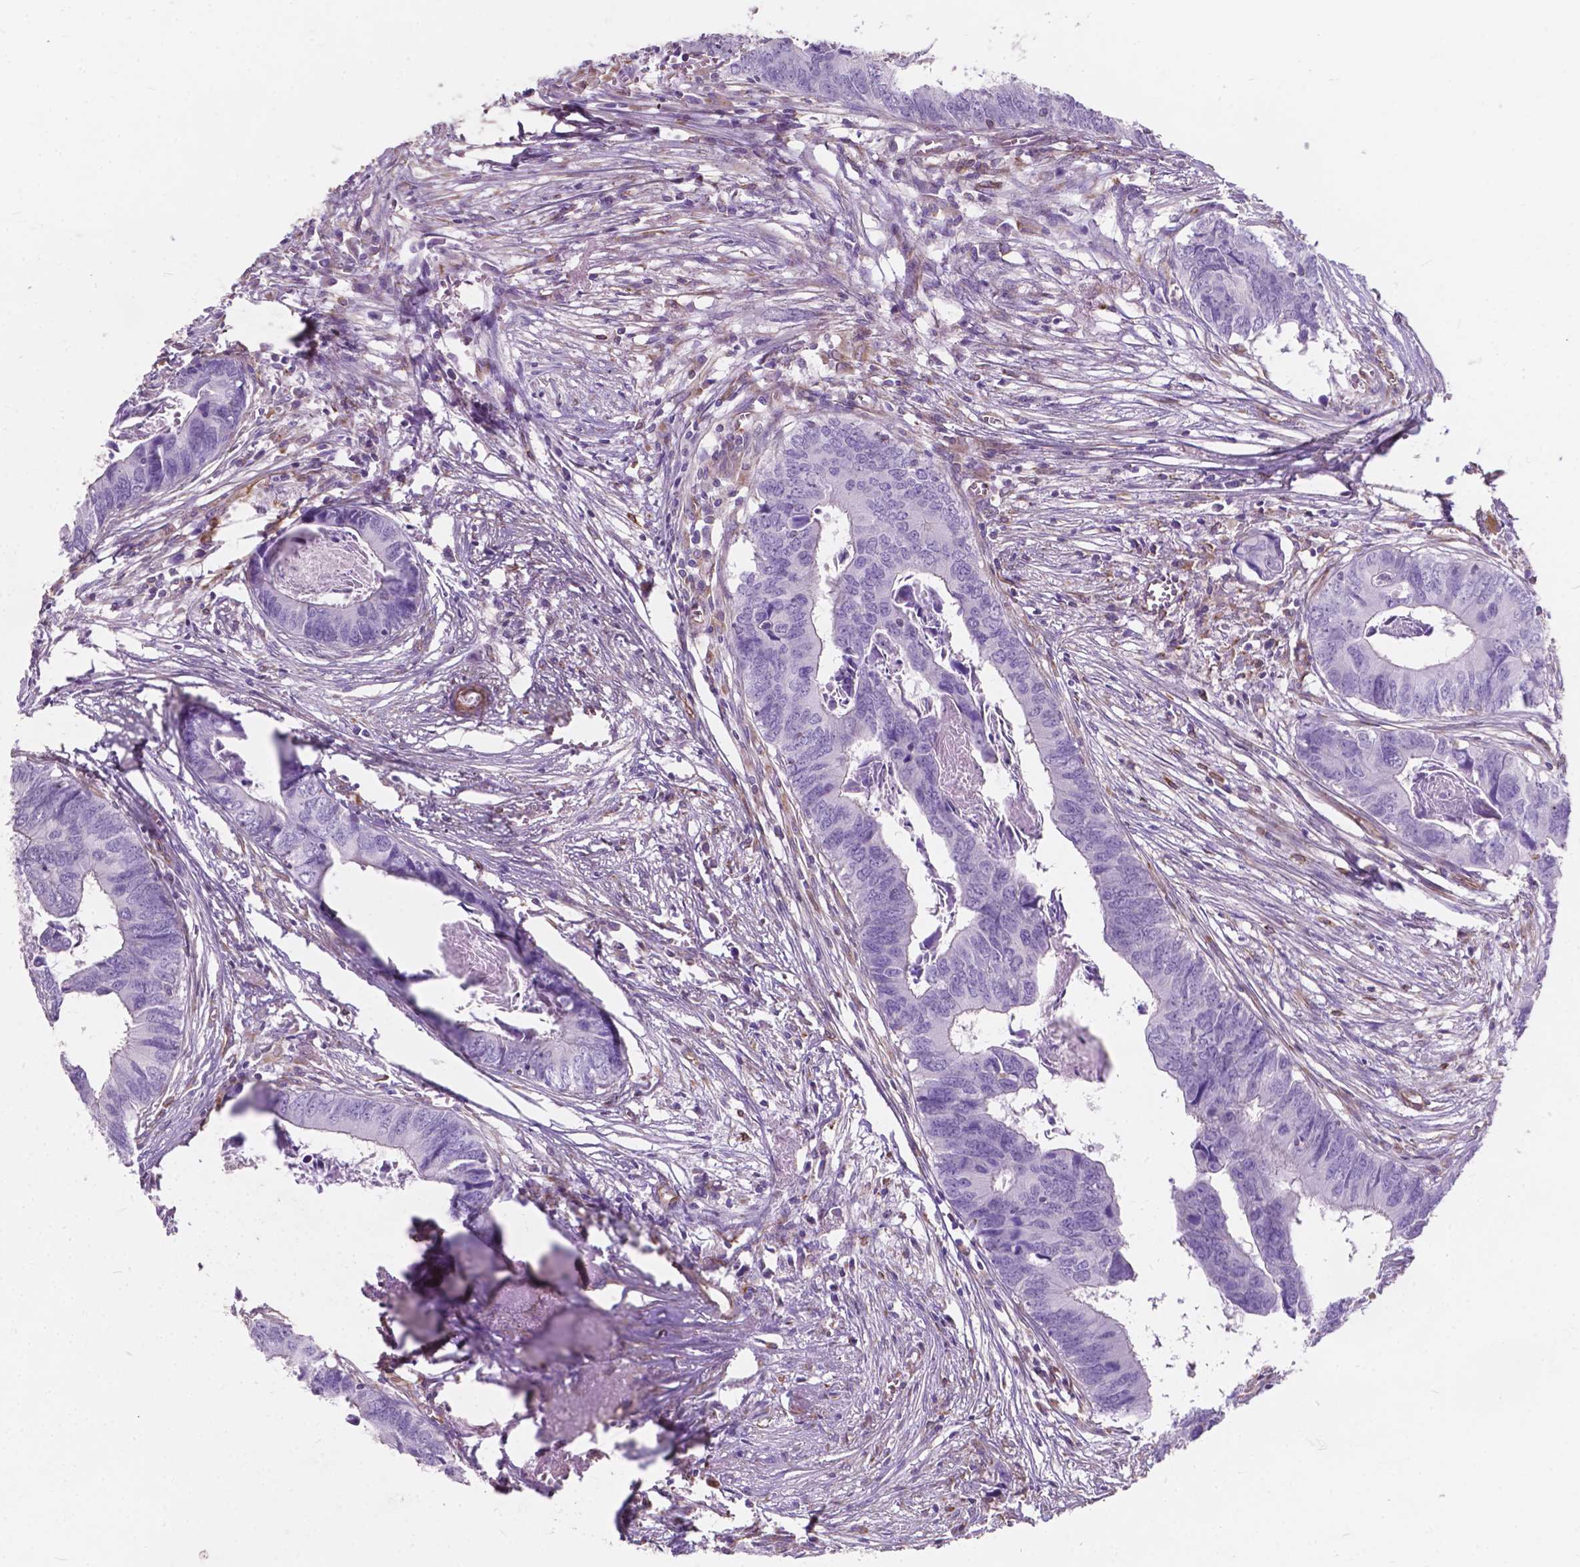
{"staining": {"intensity": "negative", "quantity": "none", "location": "none"}, "tissue": "colorectal cancer", "cell_type": "Tumor cells", "image_type": "cancer", "snomed": [{"axis": "morphology", "description": "Adenocarcinoma, NOS"}, {"axis": "topography", "description": "Colon"}], "caption": "Tumor cells are negative for protein expression in human colorectal cancer (adenocarcinoma). (Immunohistochemistry (ihc), brightfield microscopy, high magnification).", "gene": "AMOT", "patient": {"sex": "female", "age": 82}}